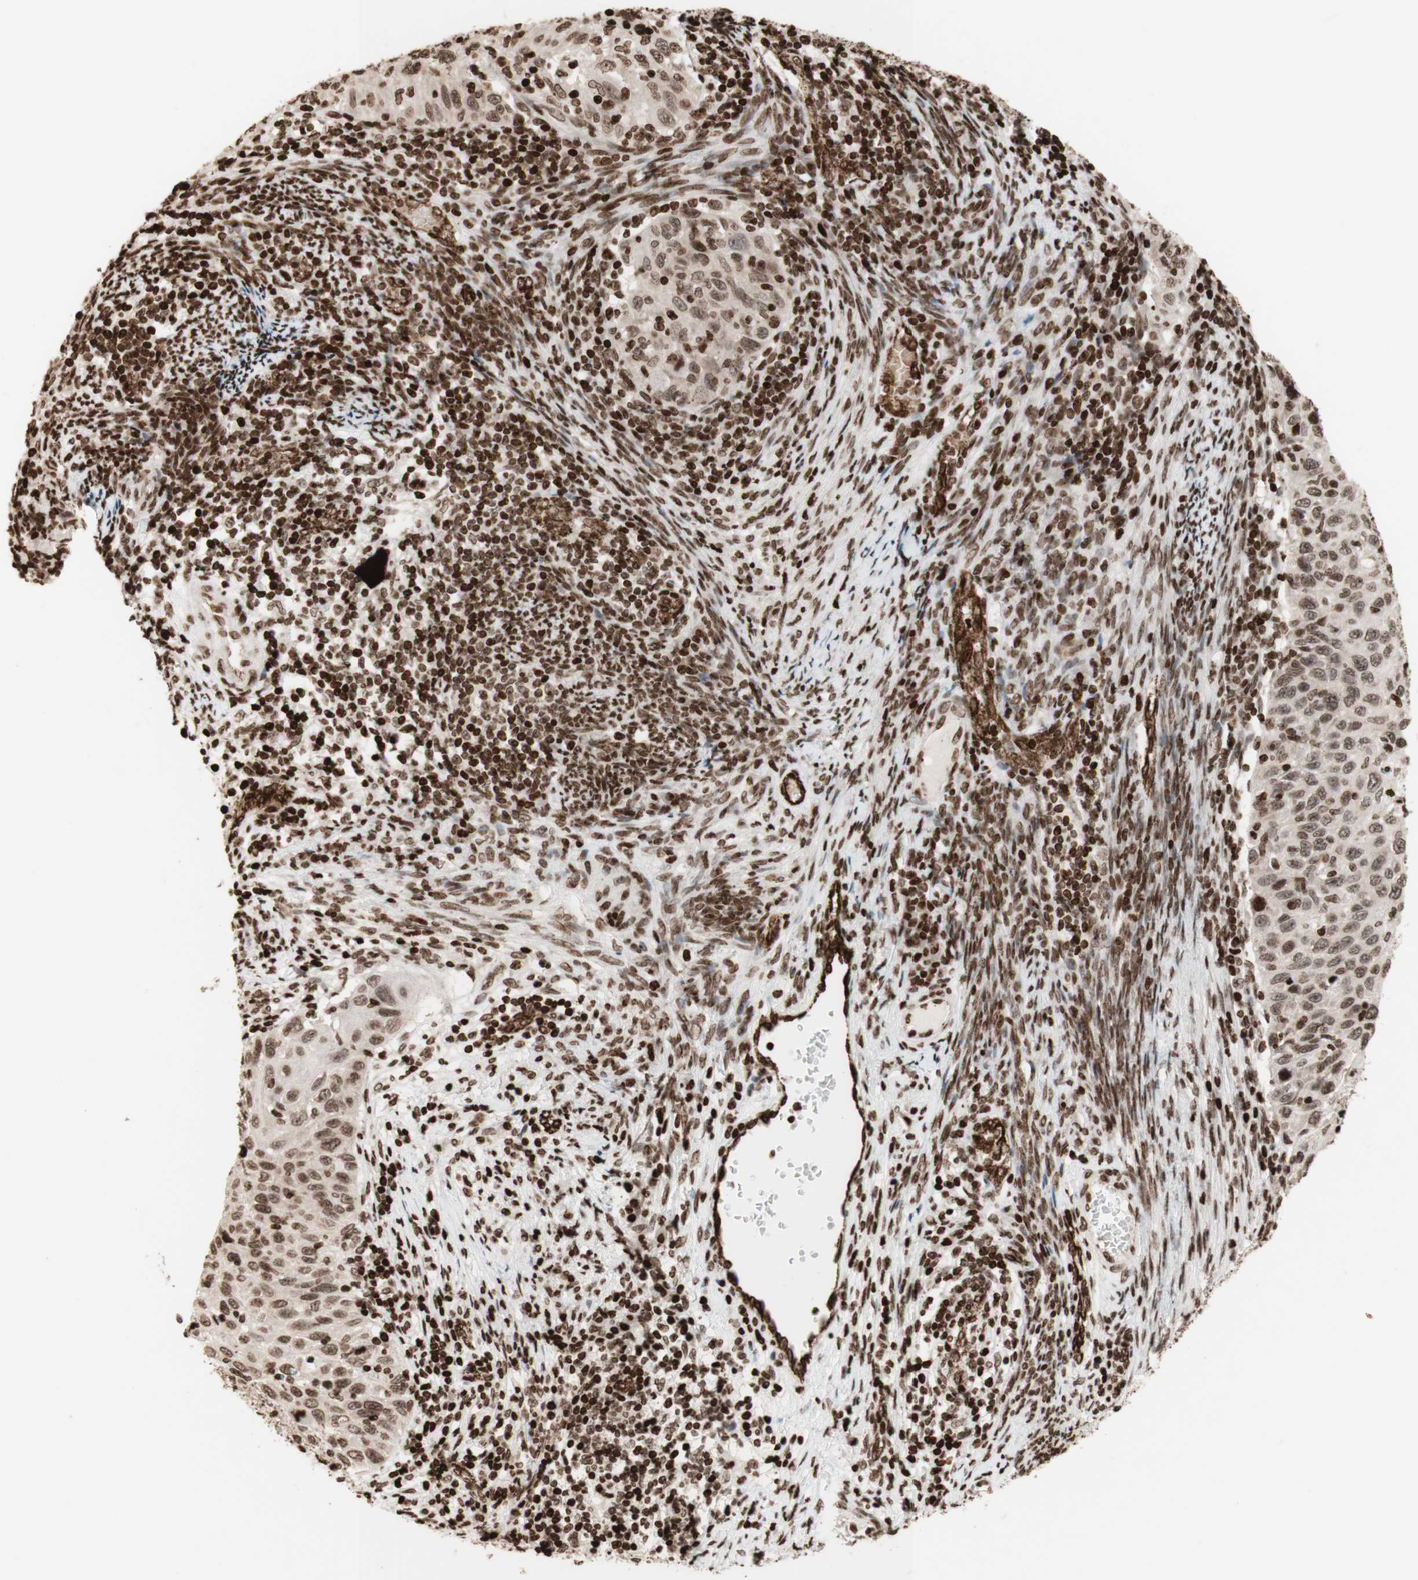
{"staining": {"intensity": "moderate", "quantity": ">75%", "location": "cytoplasmic/membranous,nuclear"}, "tissue": "cervical cancer", "cell_type": "Tumor cells", "image_type": "cancer", "snomed": [{"axis": "morphology", "description": "Squamous cell carcinoma, NOS"}, {"axis": "topography", "description": "Cervix"}], "caption": "Moderate cytoplasmic/membranous and nuclear protein positivity is identified in approximately >75% of tumor cells in squamous cell carcinoma (cervical). The staining was performed using DAB, with brown indicating positive protein expression. Nuclei are stained blue with hematoxylin.", "gene": "NCAPD2", "patient": {"sex": "female", "age": 70}}